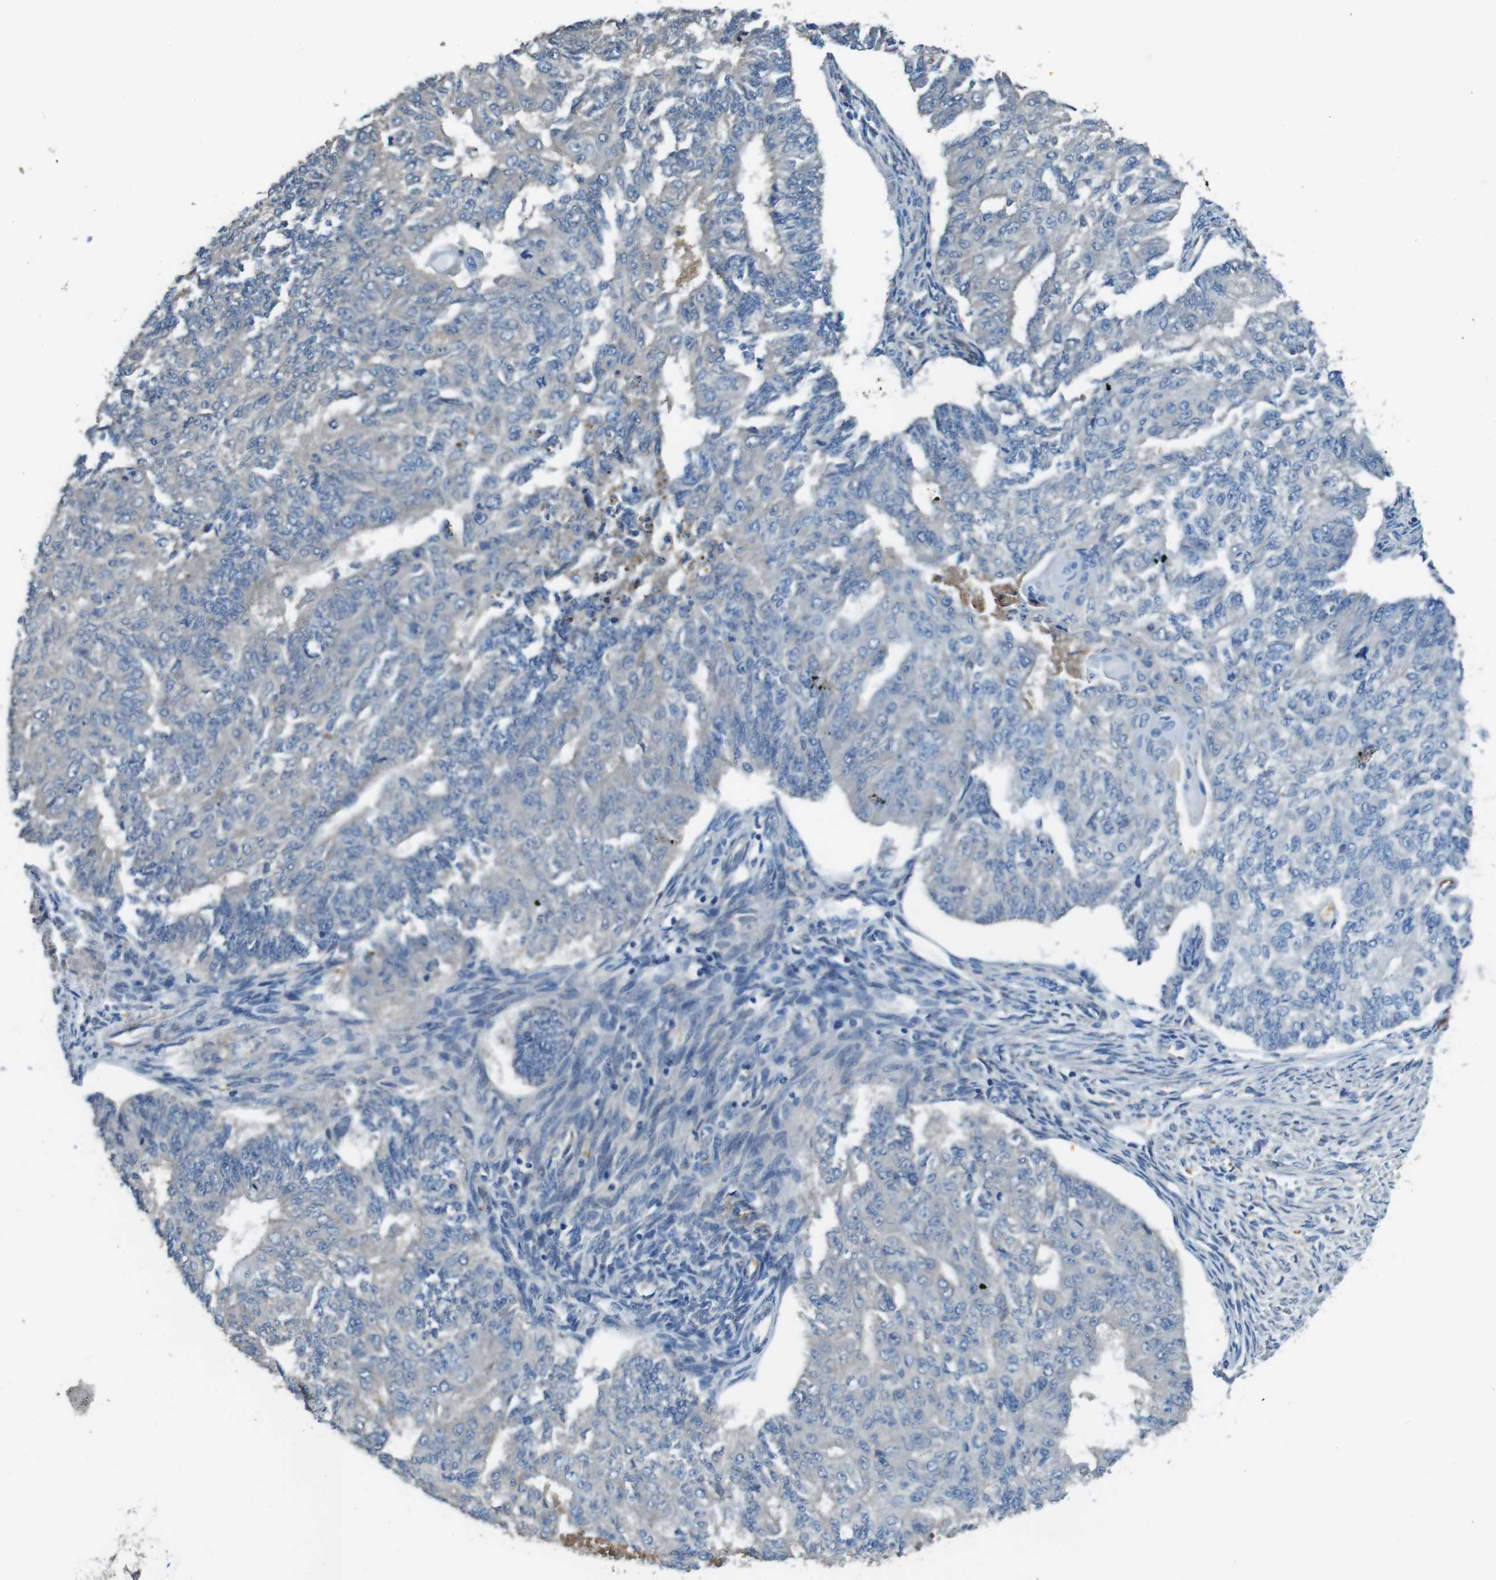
{"staining": {"intensity": "negative", "quantity": "none", "location": "none"}, "tissue": "endometrial cancer", "cell_type": "Tumor cells", "image_type": "cancer", "snomed": [{"axis": "morphology", "description": "Adenocarcinoma, NOS"}, {"axis": "topography", "description": "Endometrium"}], "caption": "Human endometrial cancer (adenocarcinoma) stained for a protein using immunohistochemistry demonstrates no expression in tumor cells.", "gene": "TMPRSS15", "patient": {"sex": "female", "age": 32}}